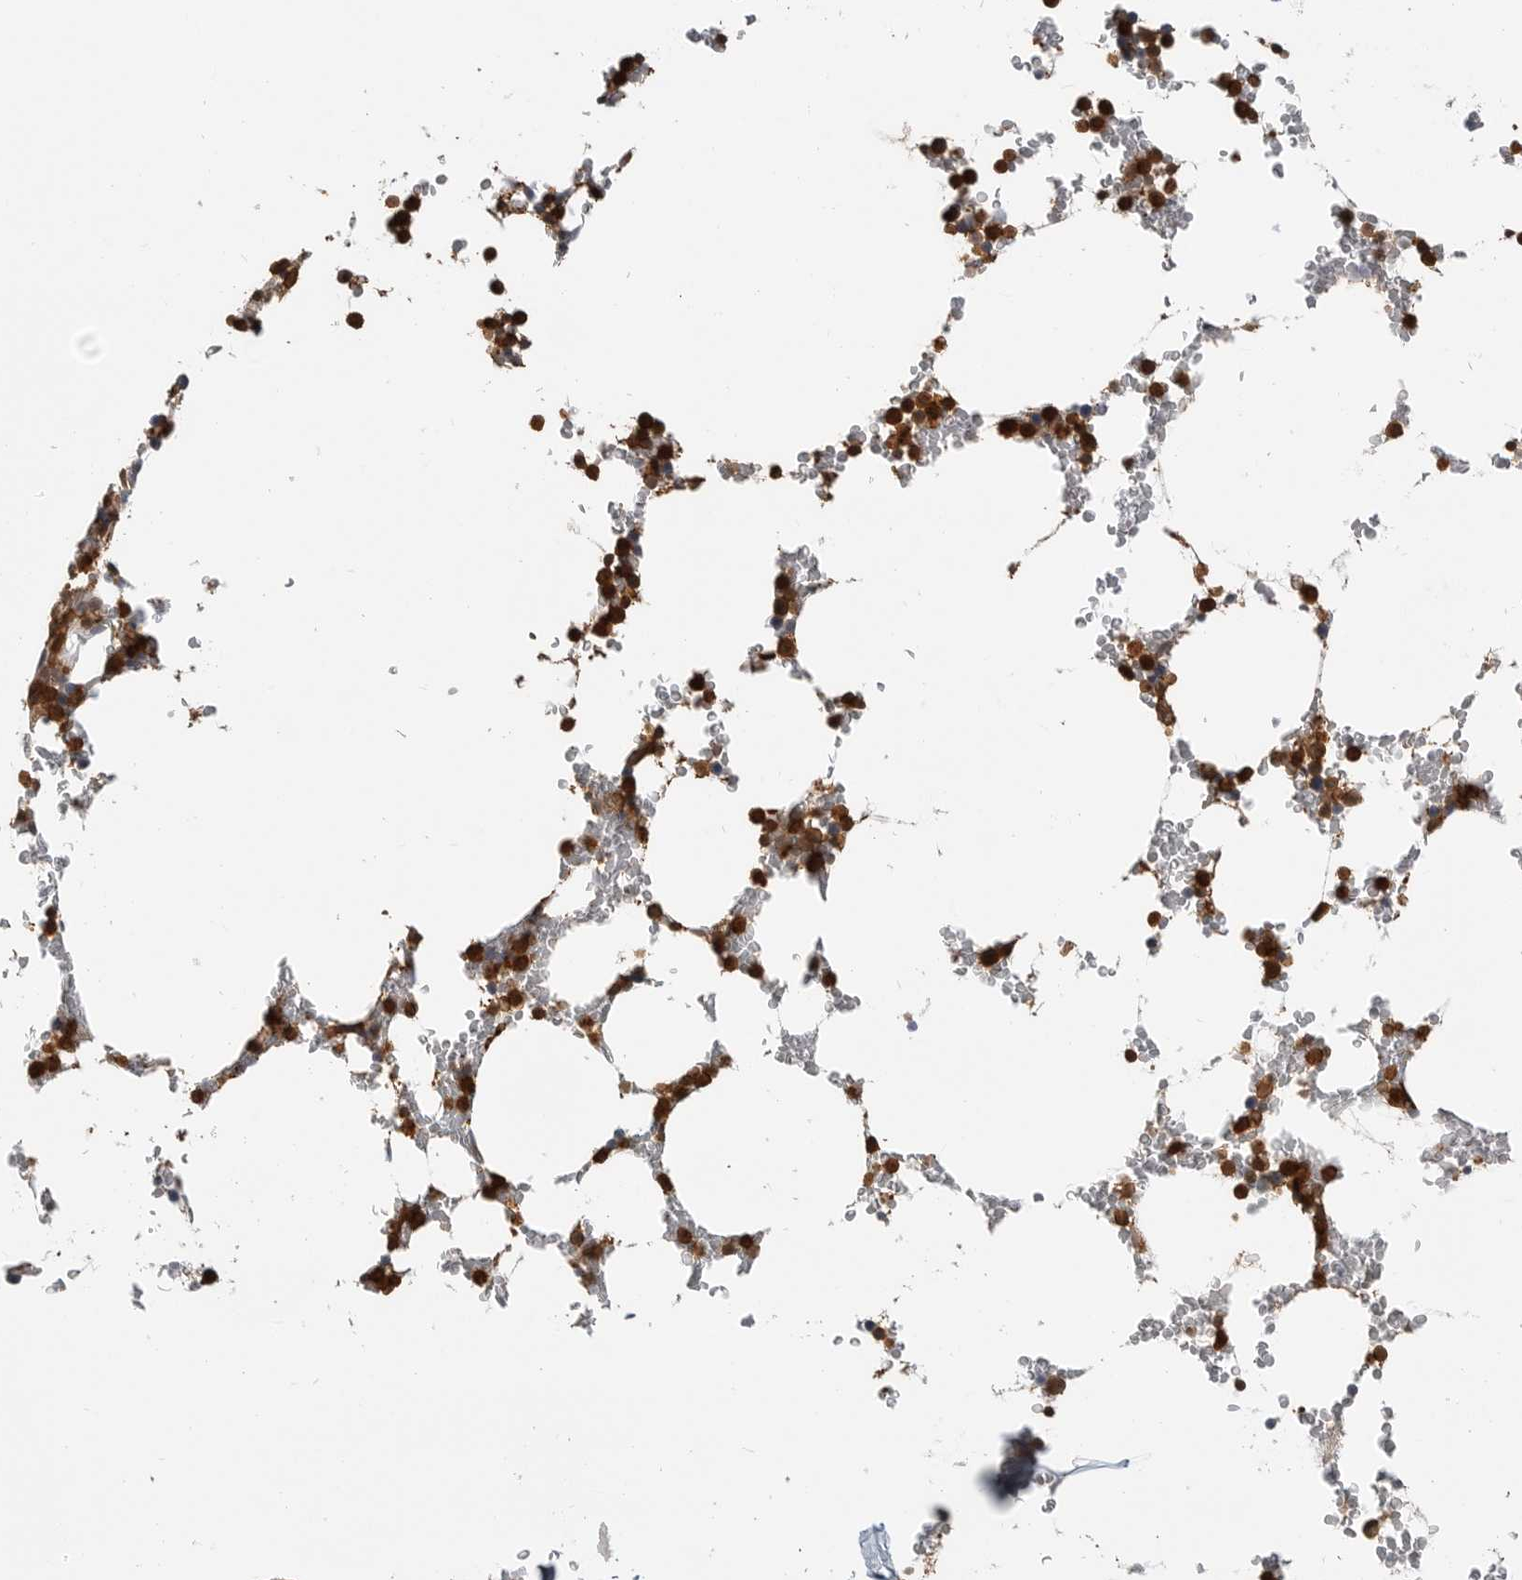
{"staining": {"intensity": "strong", "quantity": ">75%", "location": "cytoplasmic/membranous"}, "tissue": "bone marrow", "cell_type": "Hematopoietic cells", "image_type": "normal", "snomed": [{"axis": "morphology", "description": "Normal tissue, NOS"}, {"axis": "topography", "description": "Bone marrow"}], "caption": "IHC of benign bone marrow exhibits high levels of strong cytoplasmic/membranous expression in approximately >75% of hematopoietic cells.", "gene": "ANXA11", "patient": {"sex": "male", "age": 58}}